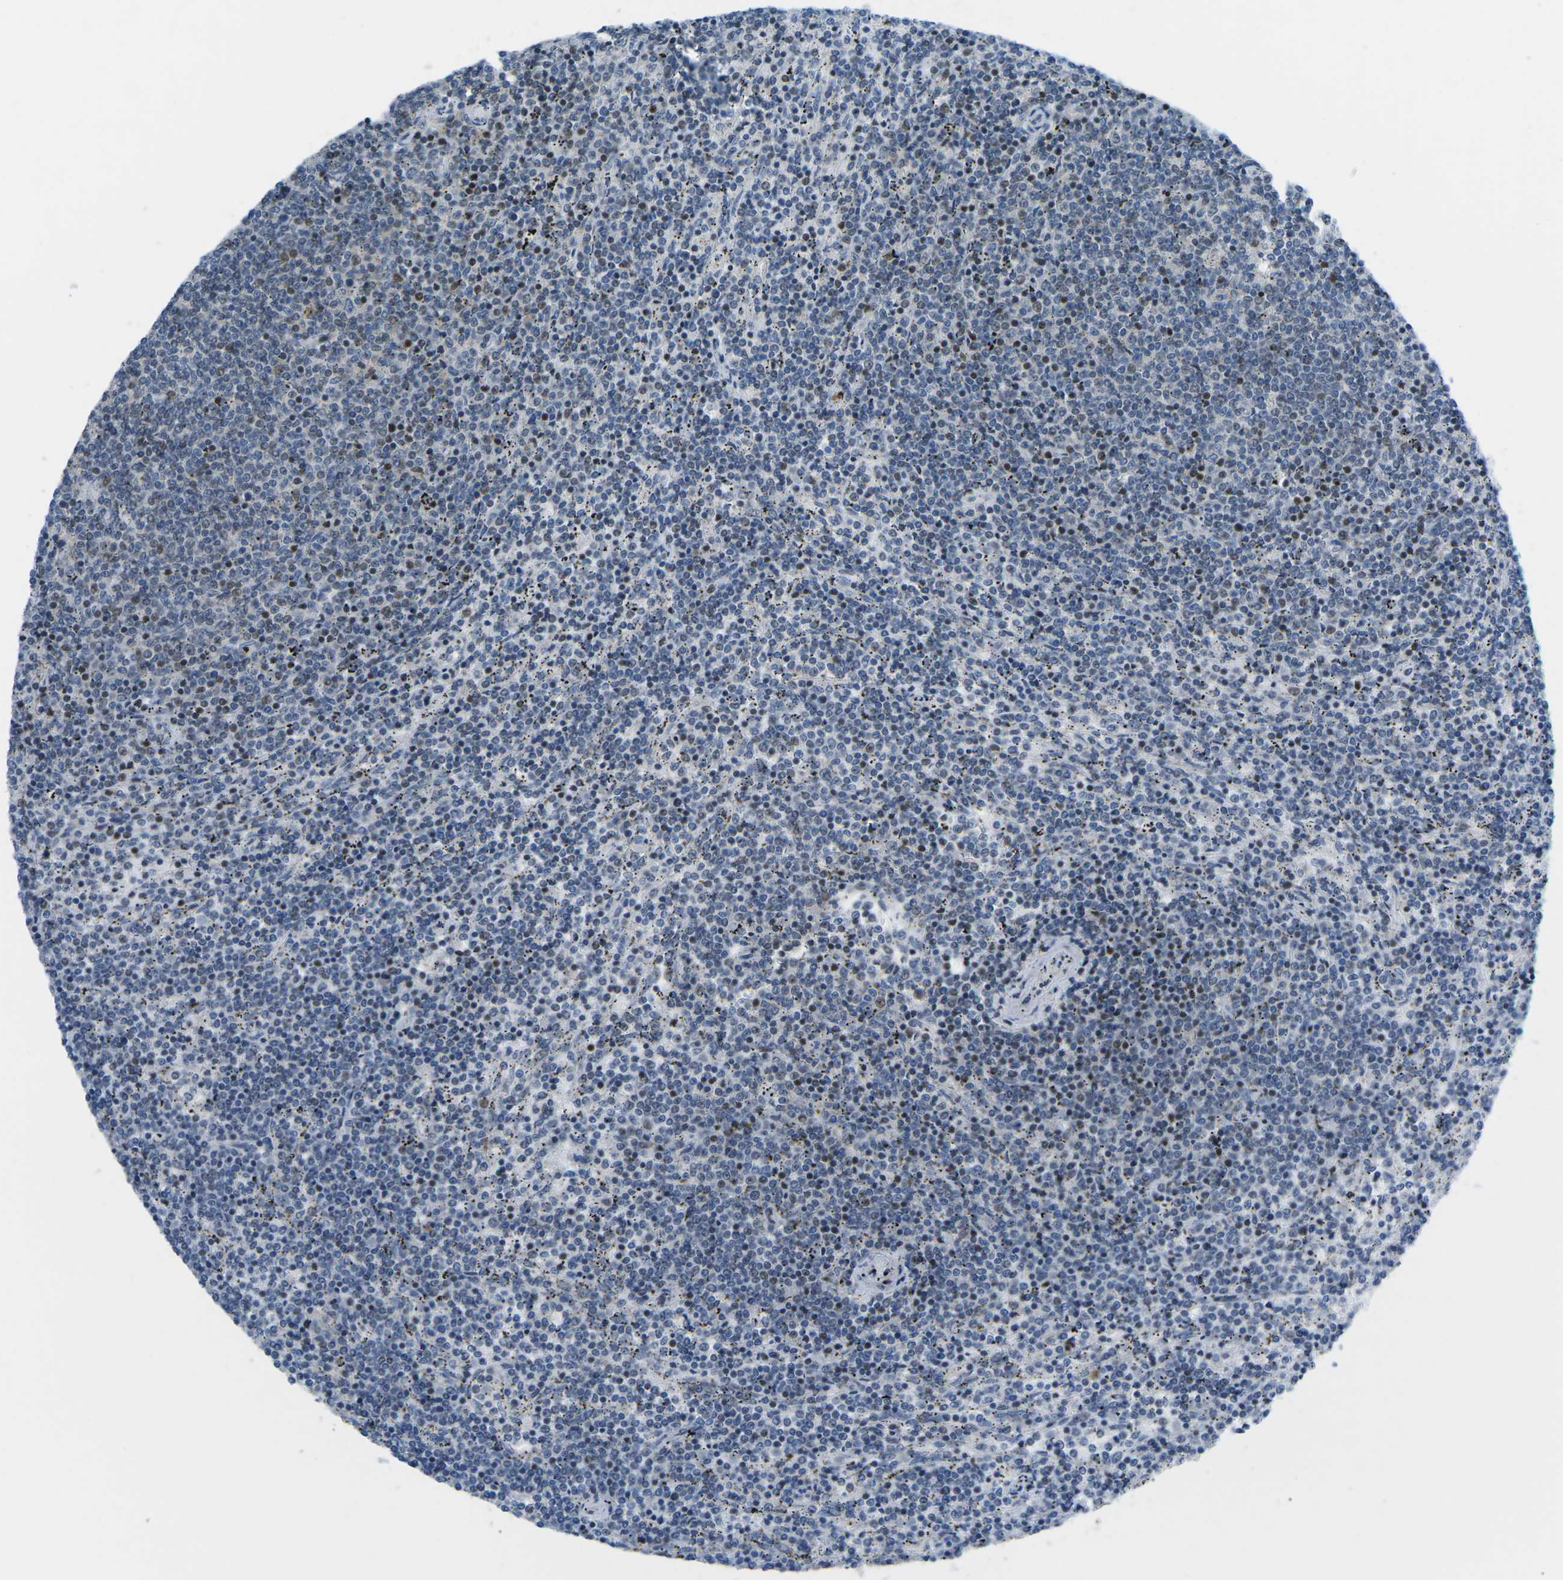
{"staining": {"intensity": "moderate", "quantity": "<25%", "location": "nuclear"}, "tissue": "lymphoma", "cell_type": "Tumor cells", "image_type": "cancer", "snomed": [{"axis": "morphology", "description": "Malignant lymphoma, non-Hodgkin's type, Low grade"}, {"axis": "topography", "description": "Spleen"}], "caption": "Tumor cells reveal moderate nuclear positivity in approximately <25% of cells in lymphoma.", "gene": "MBNL1", "patient": {"sex": "female", "age": 50}}